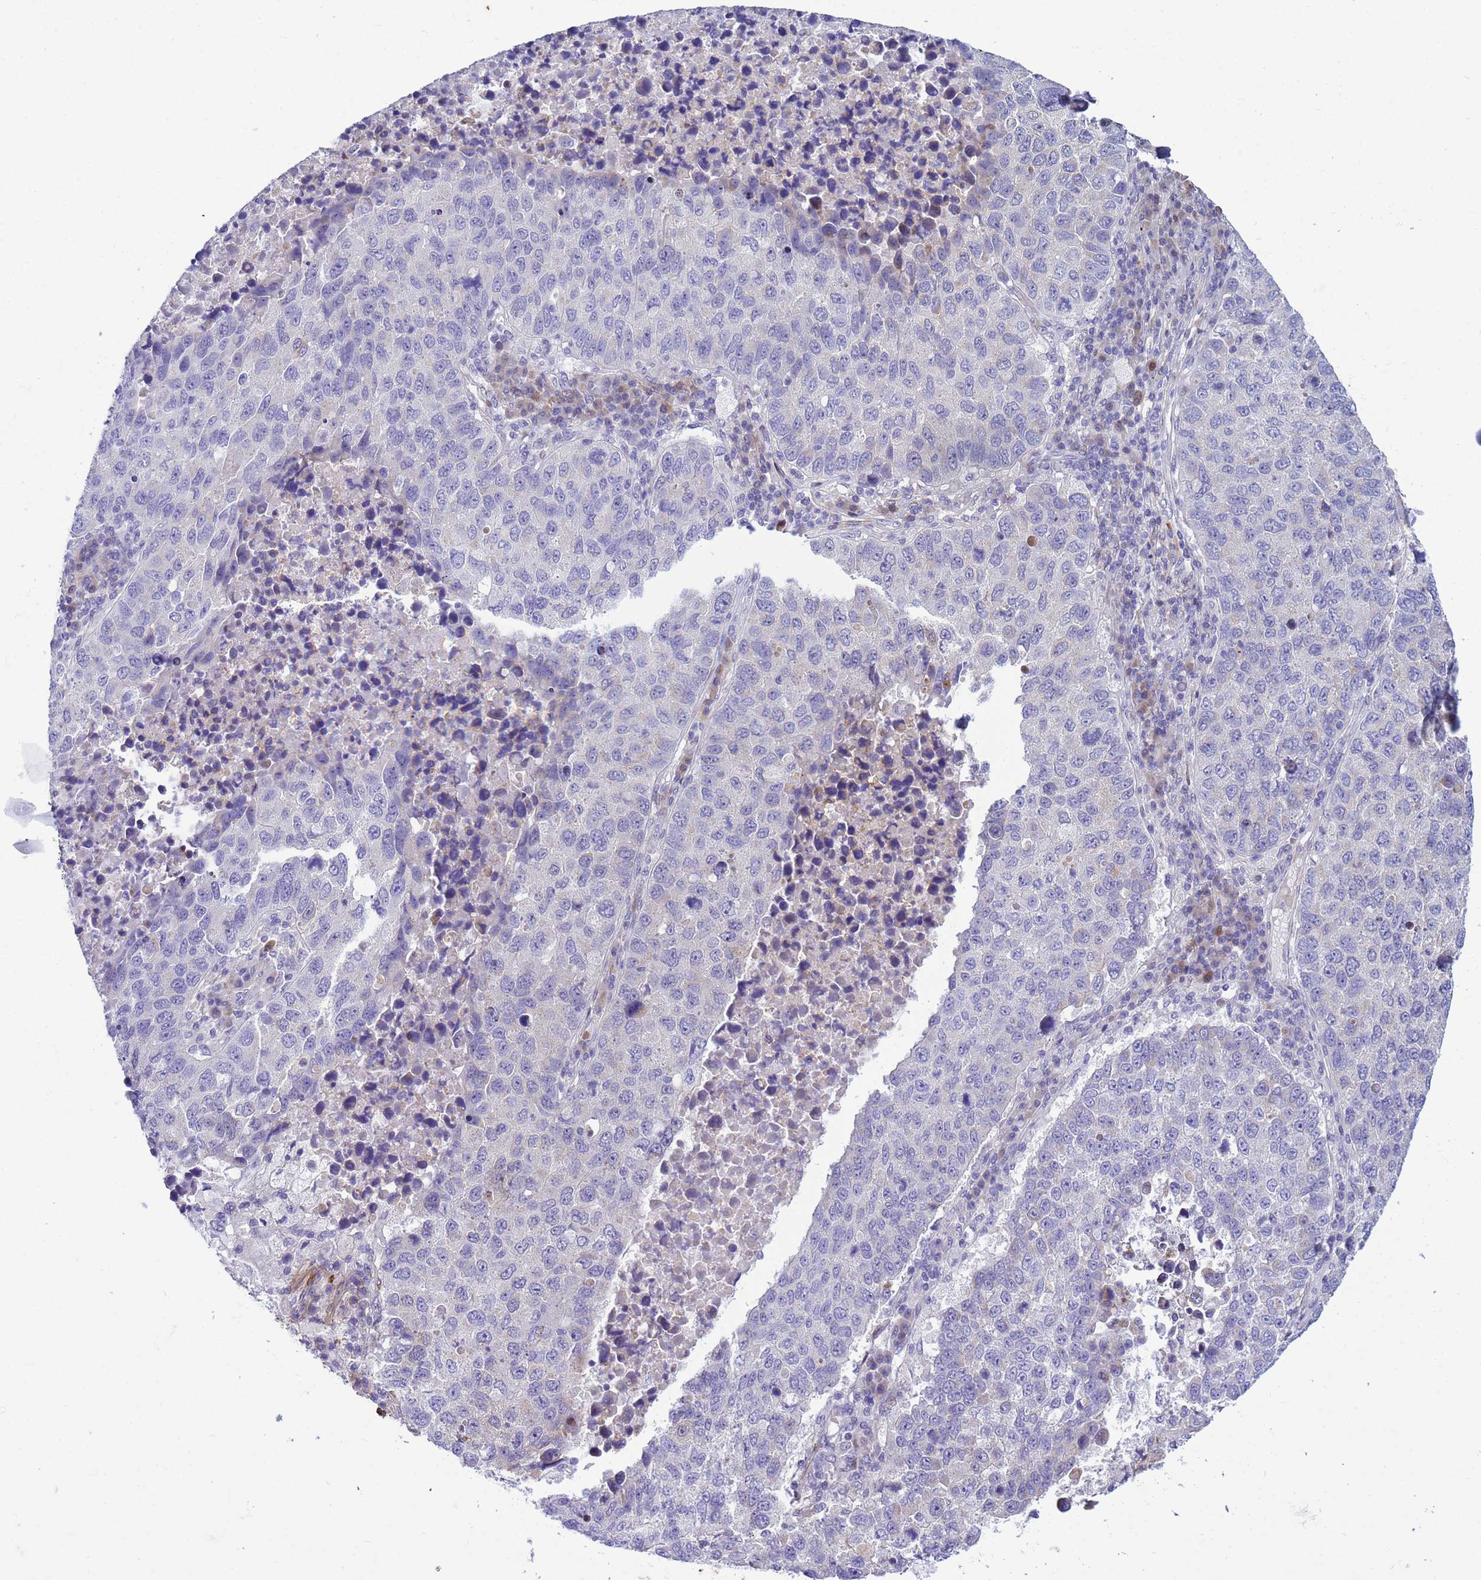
{"staining": {"intensity": "negative", "quantity": "none", "location": "none"}, "tissue": "lung cancer", "cell_type": "Tumor cells", "image_type": "cancer", "snomed": [{"axis": "morphology", "description": "Squamous cell carcinoma, NOS"}, {"axis": "topography", "description": "Lung"}], "caption": "A histopathology image of human squamous cell carcinoma (lung) is negative for staining in tumor cells.", "gene": "P2RX7", "patient": {"sex": "male", "age": 73}}